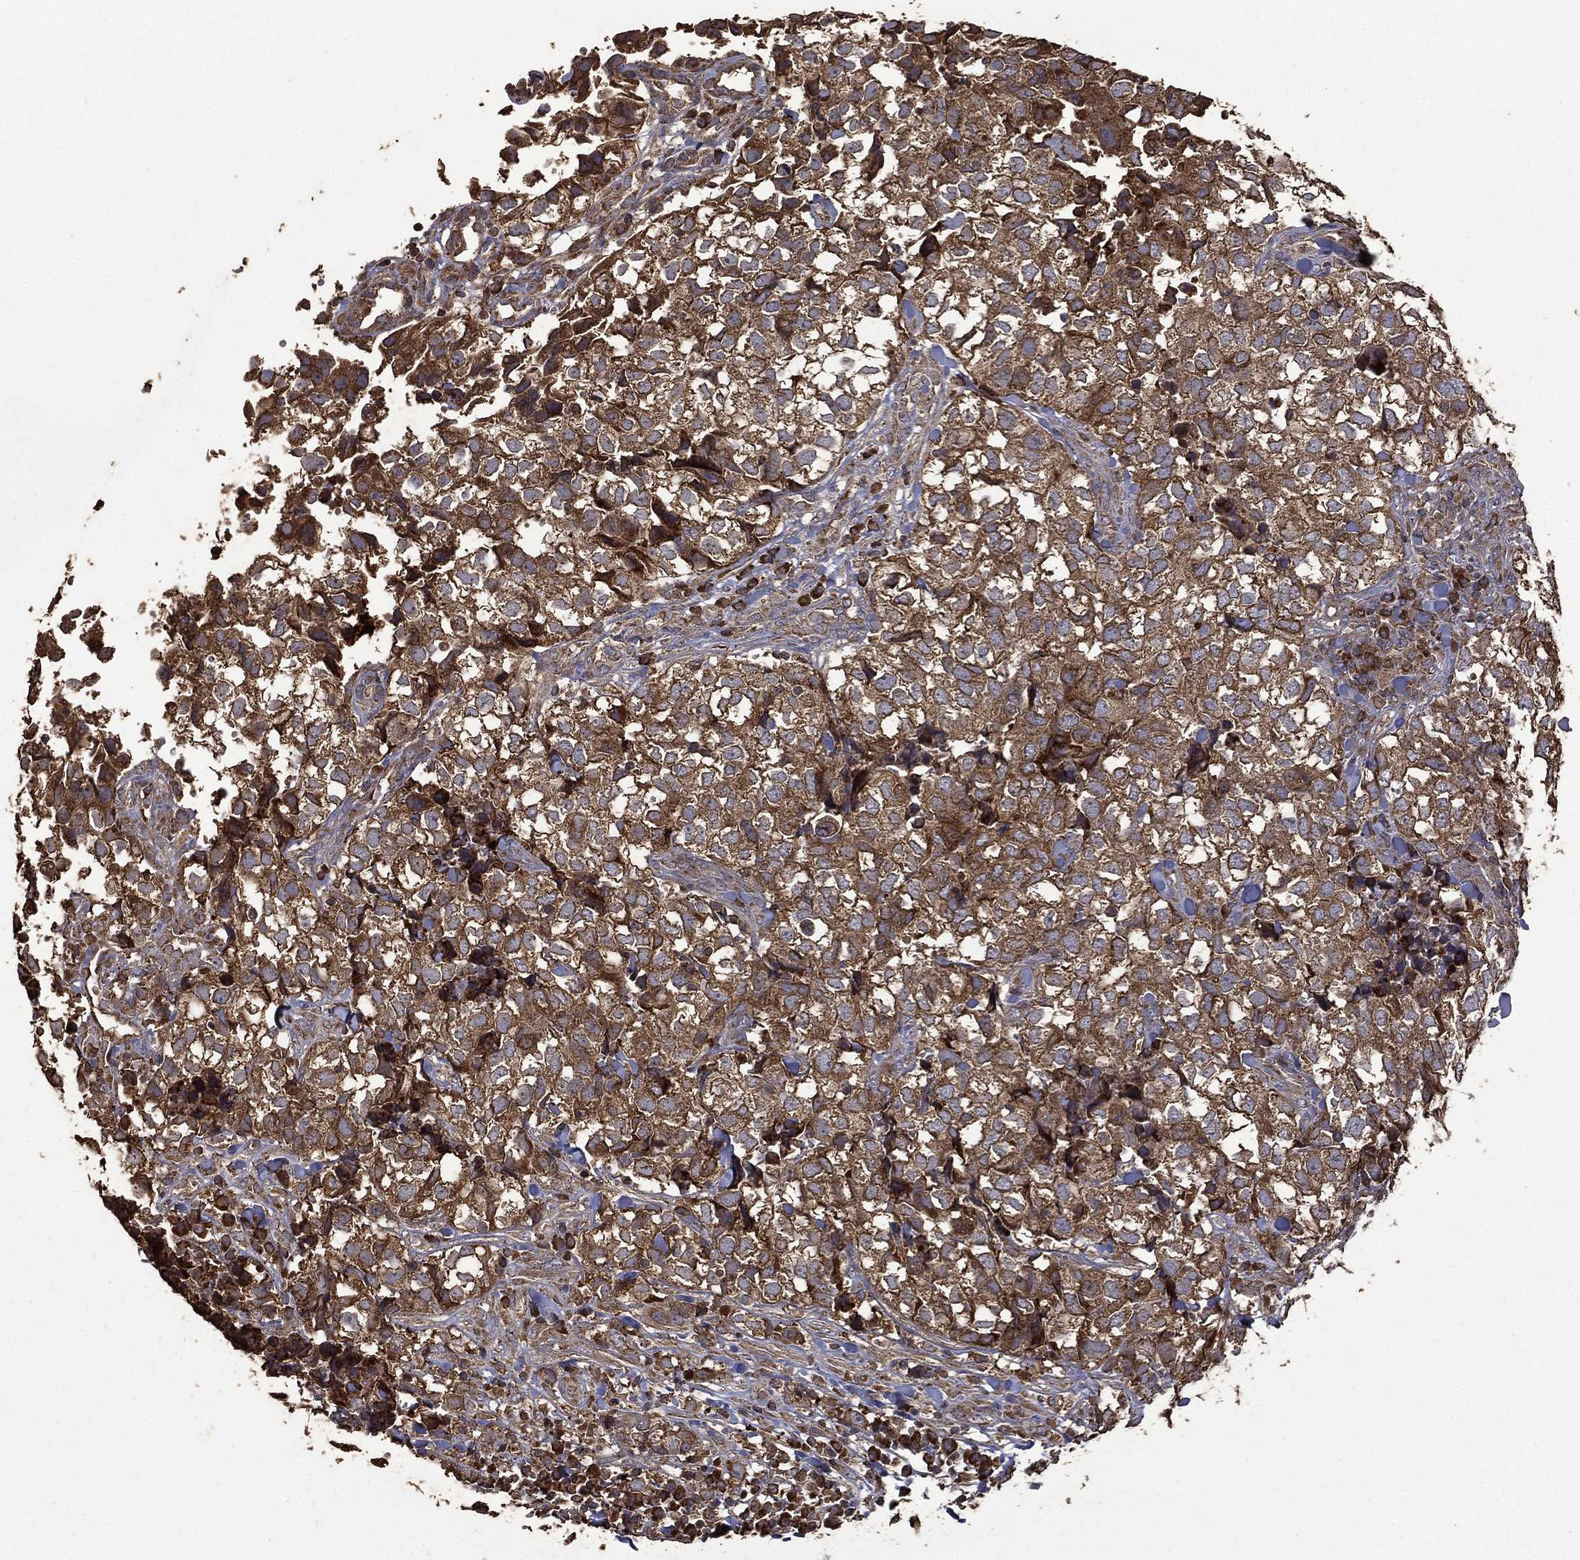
{"staining": {"intensity": "moderate", "quantity": ">75%", "location": "cytoplasmic/membranous"}, "tissue": "breast cancer", "cell_type": "Tumor cells", "image_type": "cancer", "snomed": [{"axis": "morphology", "description": "Duct carcinoma"}, {"axis": "topography", "description": "Breast"}], "caption": "An IHC micrograph of tumor tissue is shown. Protein staining in brown highlights moderate cytoplasmic/membranous positivity in invasive ductal carcinoma (breast) within tumor cells.", "gene": "METTL27", "patient": {"sex": "female", "age": 30}}